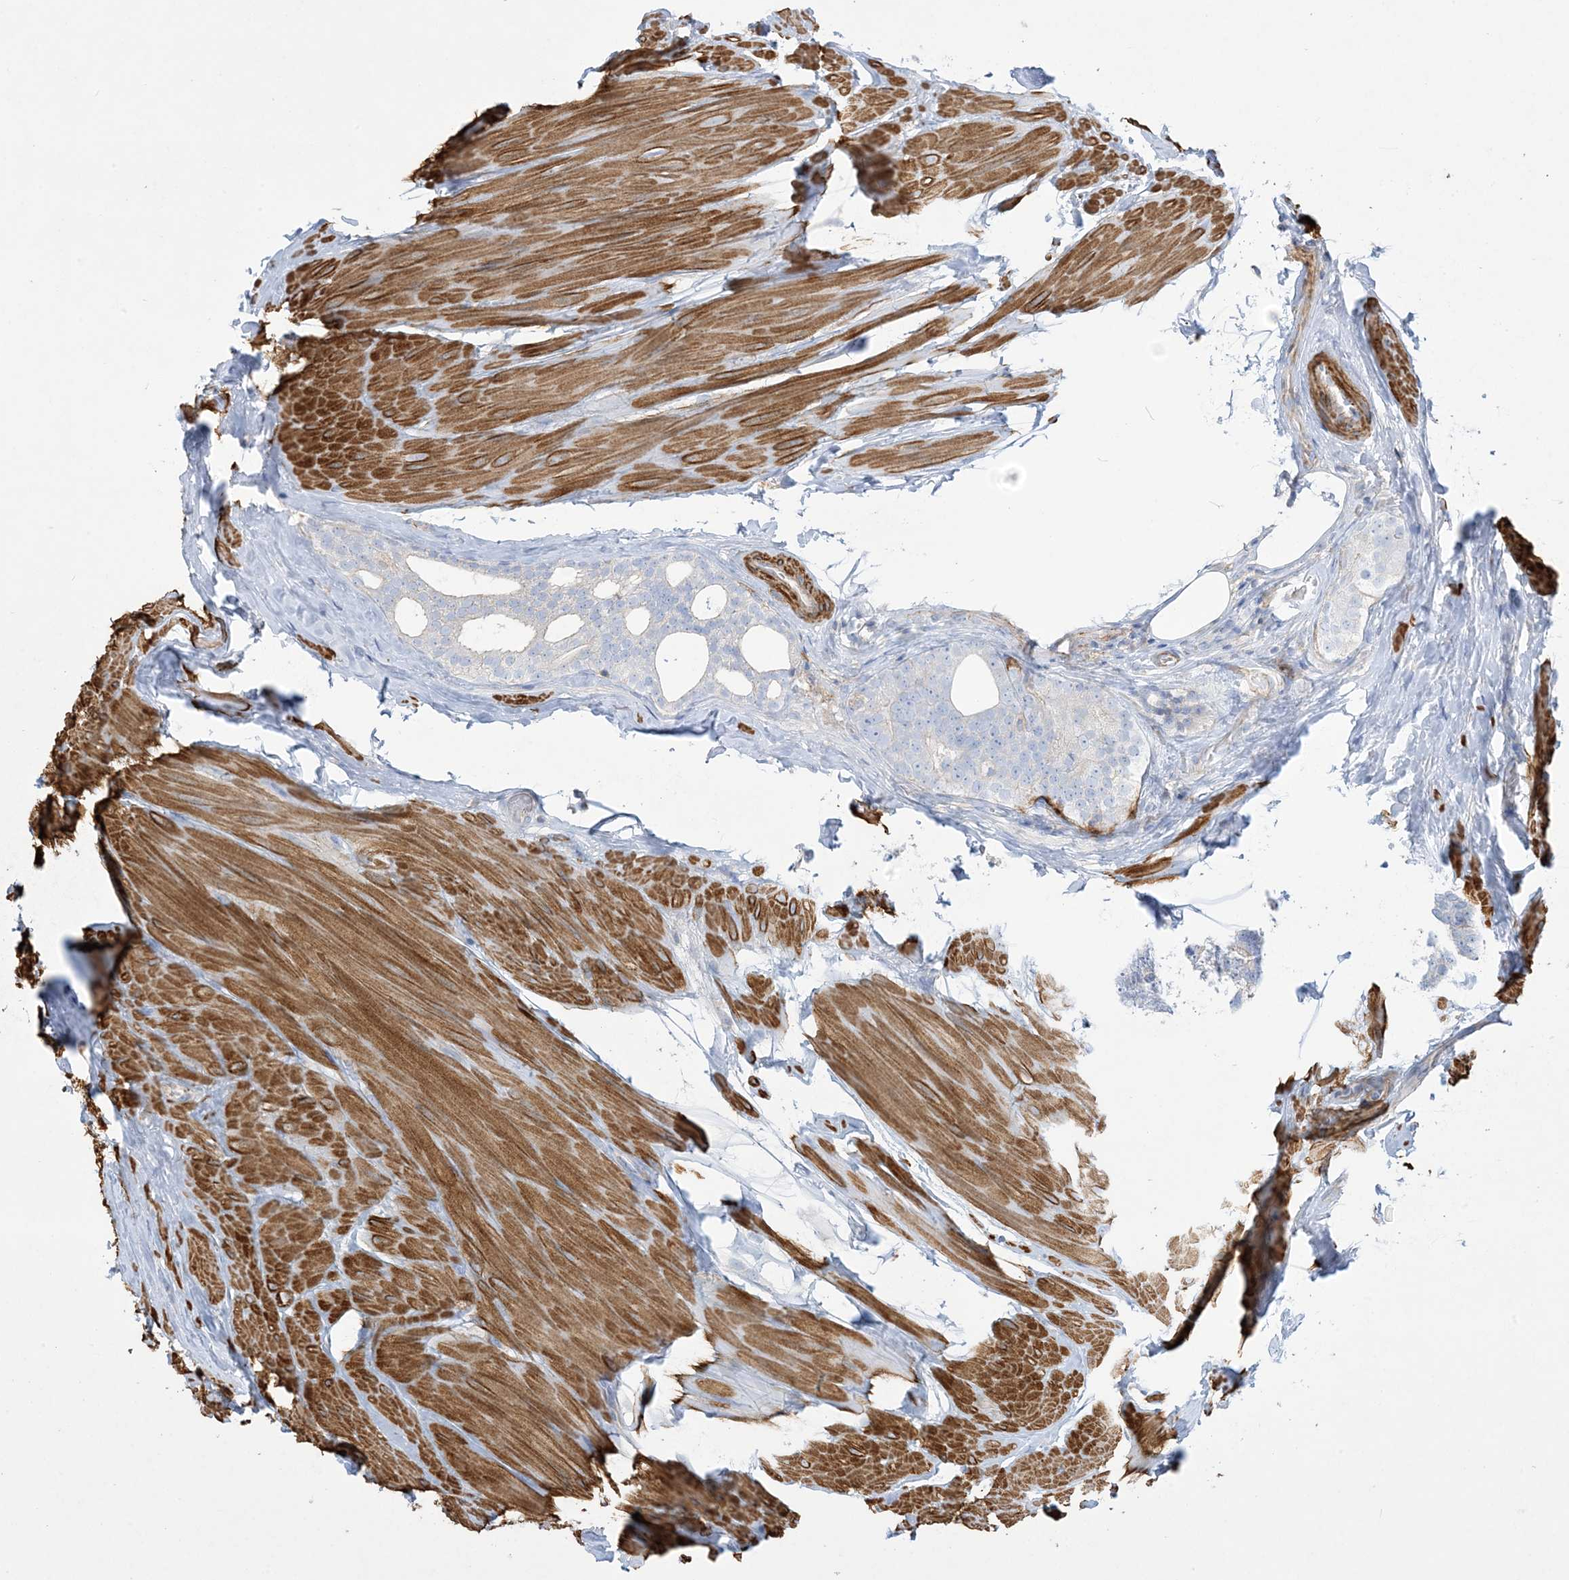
{"staining": {"intensity": "negative", "quantity": "none", "location": "none"}, "tissue": "prostate cancer", "cell_type": "Tumor cells", "image_type": "cancer", "snomed": [{"axis": "morphology", "description": "Adenocarcinoma, High grade"}, {"axis": "topography", "description": "Prostate"}], "caption": "This is an IHC histopathology image of human prostate cancer (adenocarcinoma (high-grade)). There is no positivity in tumor cells.", "gene": "GTF3C2", "patient": {"sex": "male", "age": 56}}